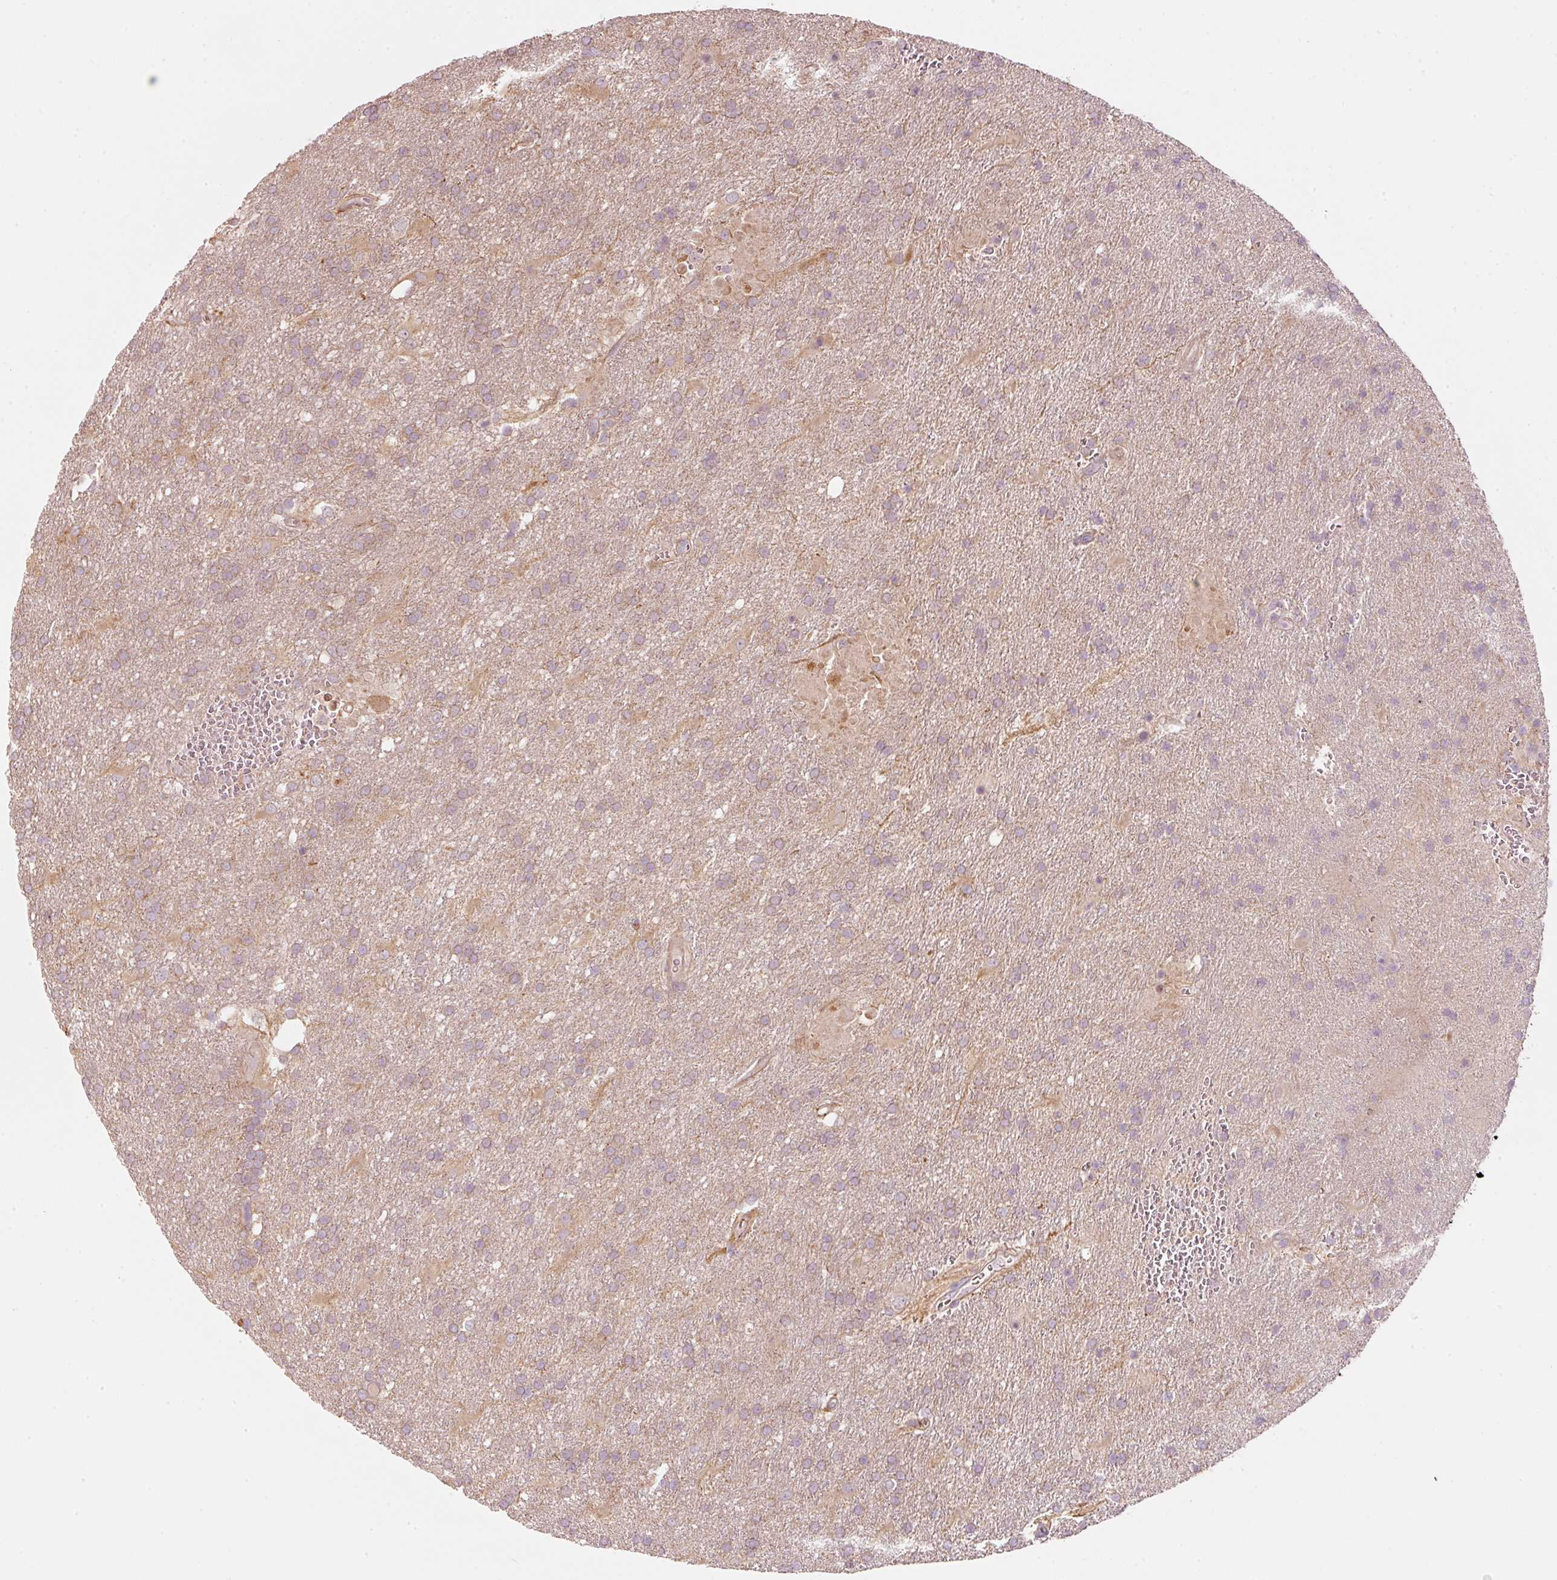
{"staining": {"intensity": "weak", "quantity": "25%-75%", "location": "cytoplasmic/membranous"}, "tissue": "glioma", "cell_type": "Tumor cells", "image_type": "cancer", "snomed": [{"axis": "morphology", "description": "Glioma, malignant, Low grade"}, {"axis": "topography", "description": "Brain"}], "caption": "Tumor cells display weak cytoplasmic/membranous positivity in approximately 25%-75% of cells in malignant low-grade glioma.", "gene": "MAP10", "patient": {"sex": "male", "age": 66}}